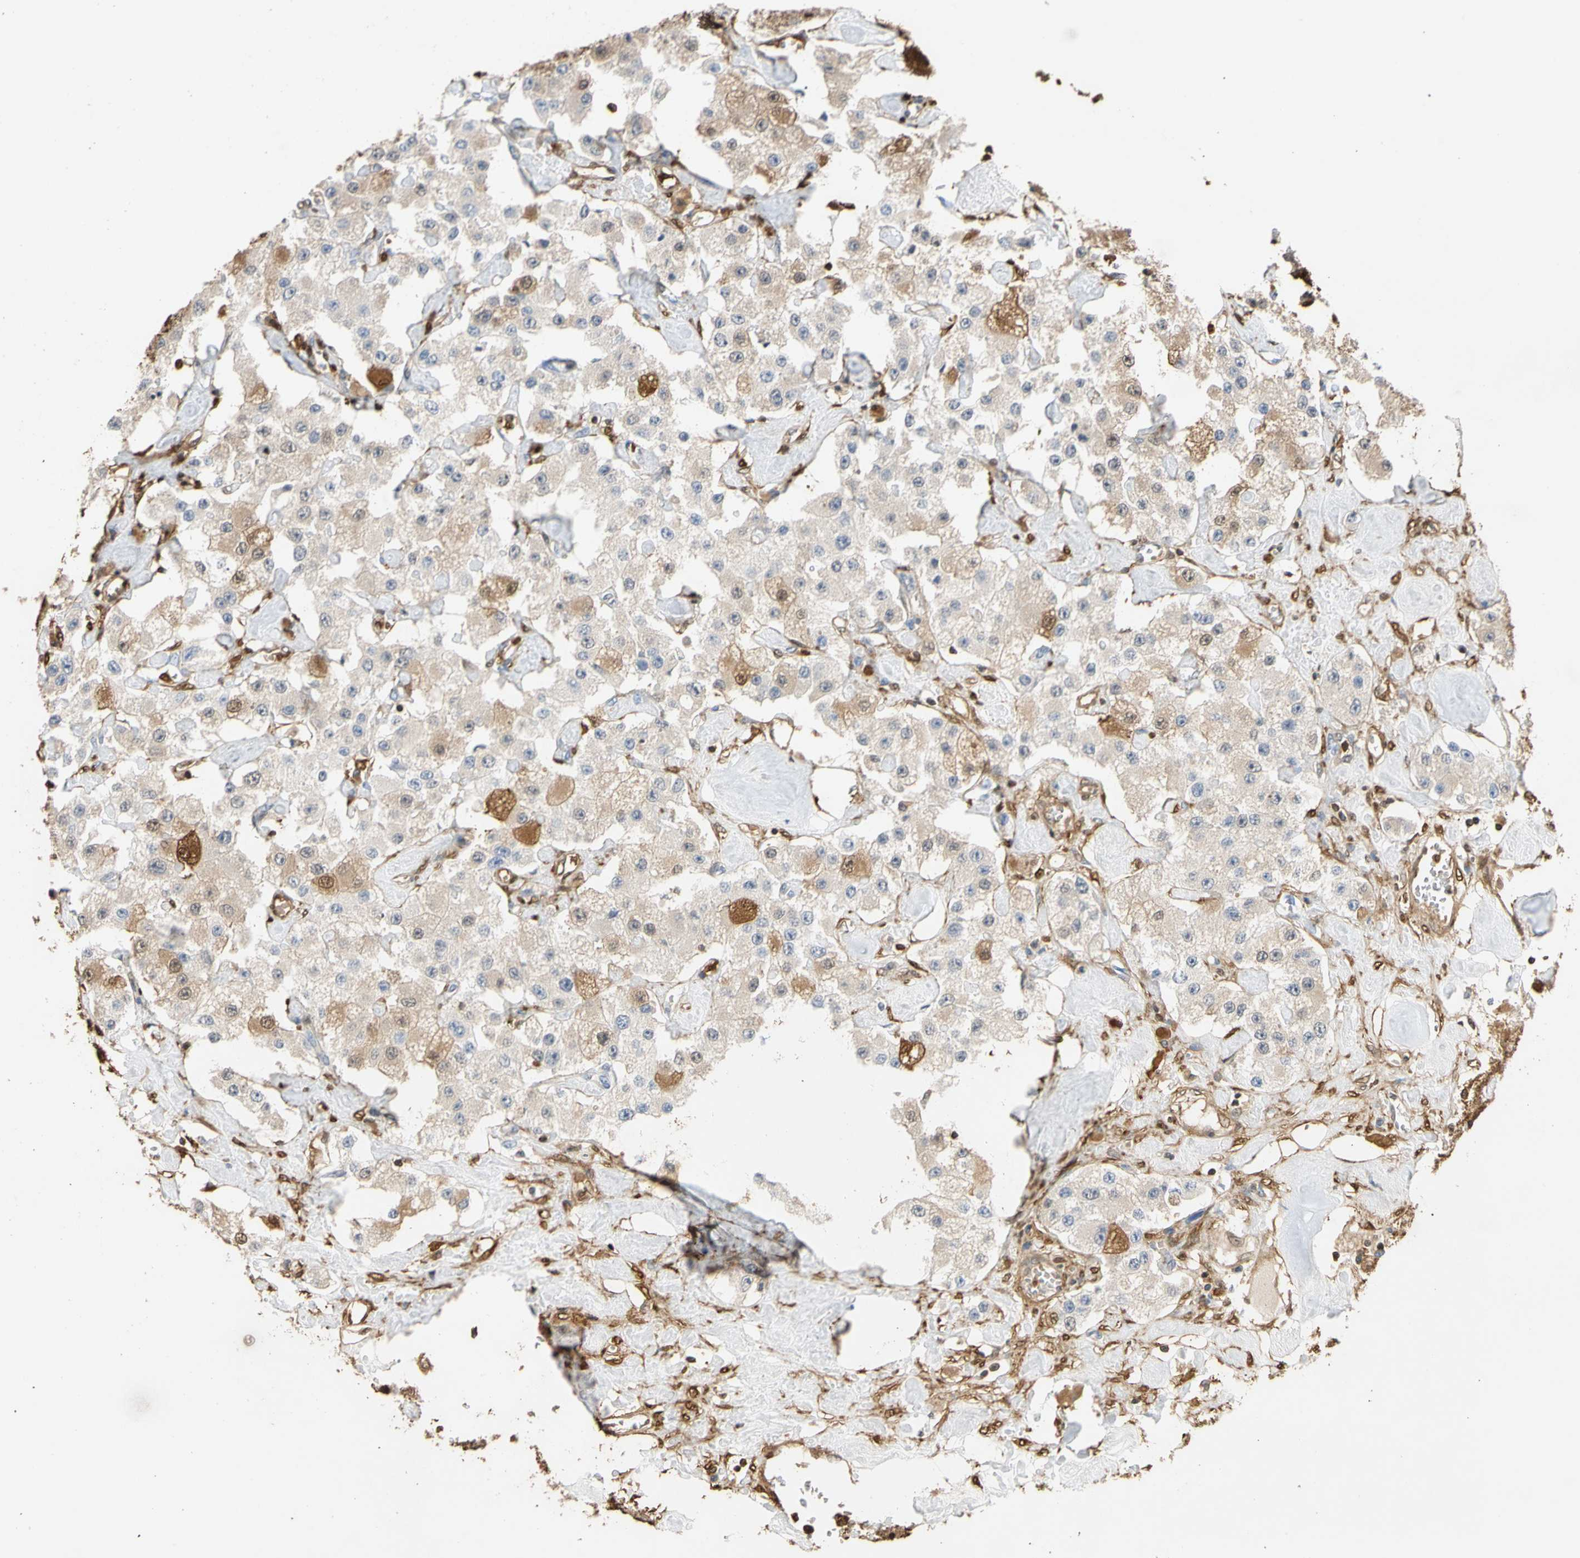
{"staining": {"intensity": "weak", "quantity": "25%-75%", "location": "cytoplasmic/membranous"}, "tissue": "carcinoid", "cell_type": "Tumor cells", "image_type": "cancer", "snomed": [{"axis": "morphology", "description": "Carcinoid, malignant, NOS"}, {"axis": "topography", "description": "Pancreas"}], "caption": "Brown immunohistochemical staining in human carcinoid exhibits weak cytoplasmic/membranous staining in approximately 25%-75% of tumor cells.", "gene": "S100A6", "patient": {"sex": "male", "age": 41}}